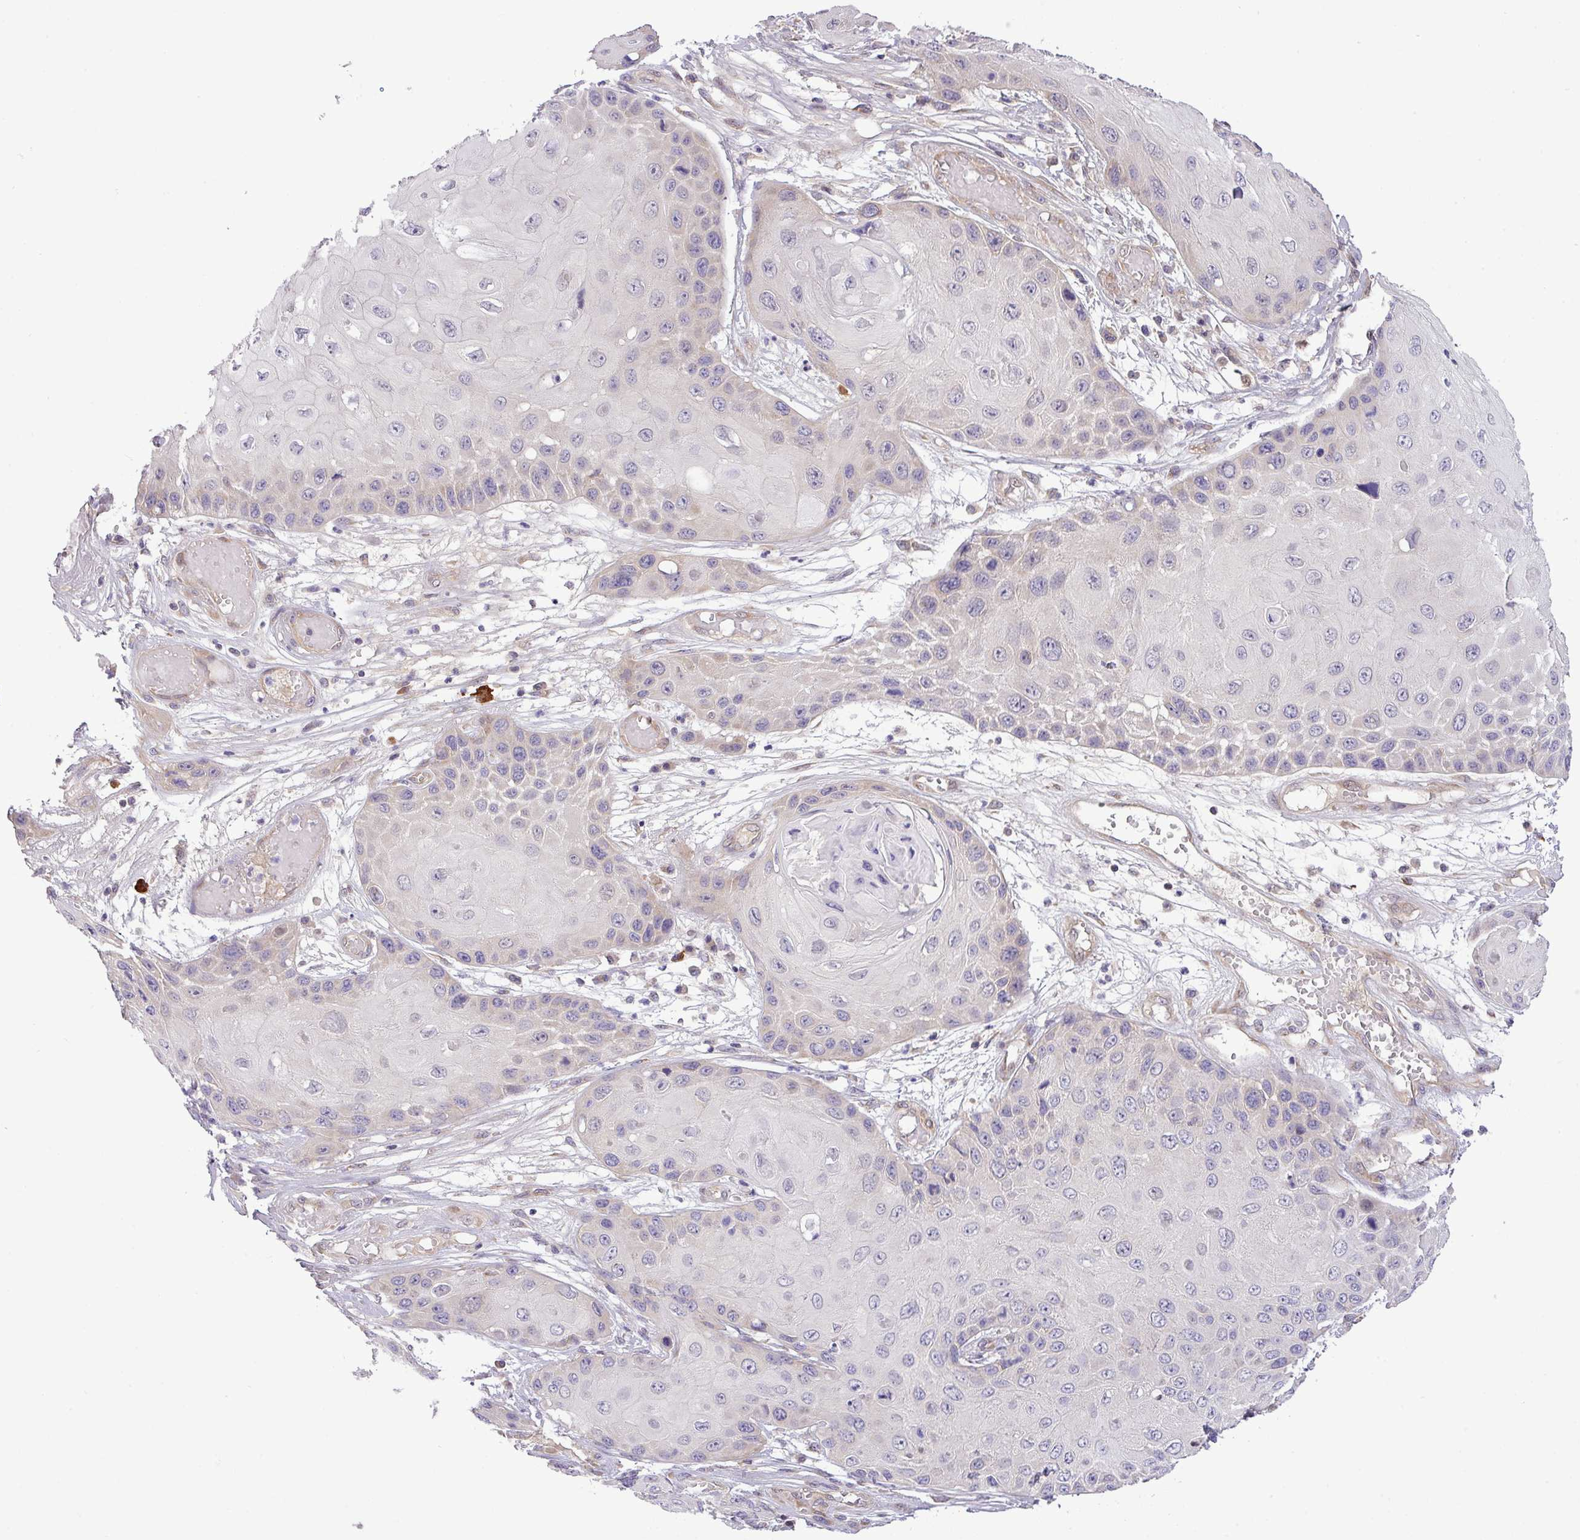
{"staining": {"intensity": "negative", "quantity": "none", "location": "none"}, "tissue": "skin cancer", "cell_type": "Tumor cells", "image_type": "cancer", "snomed": [{"axis": "morphology", "description": "Squamous cell carcinoma, NOS"}, {"axis": "topography", "description": "Skin"}, {"axis": "topography", "description": "Vulva"}], "caption": "Immunohistochemical staining of squamous cell carcinoma (skin) reveals no significant staining in tumor cells.", "gene": "FAM222B", "patient": {"sex": "female", "age": 44}}